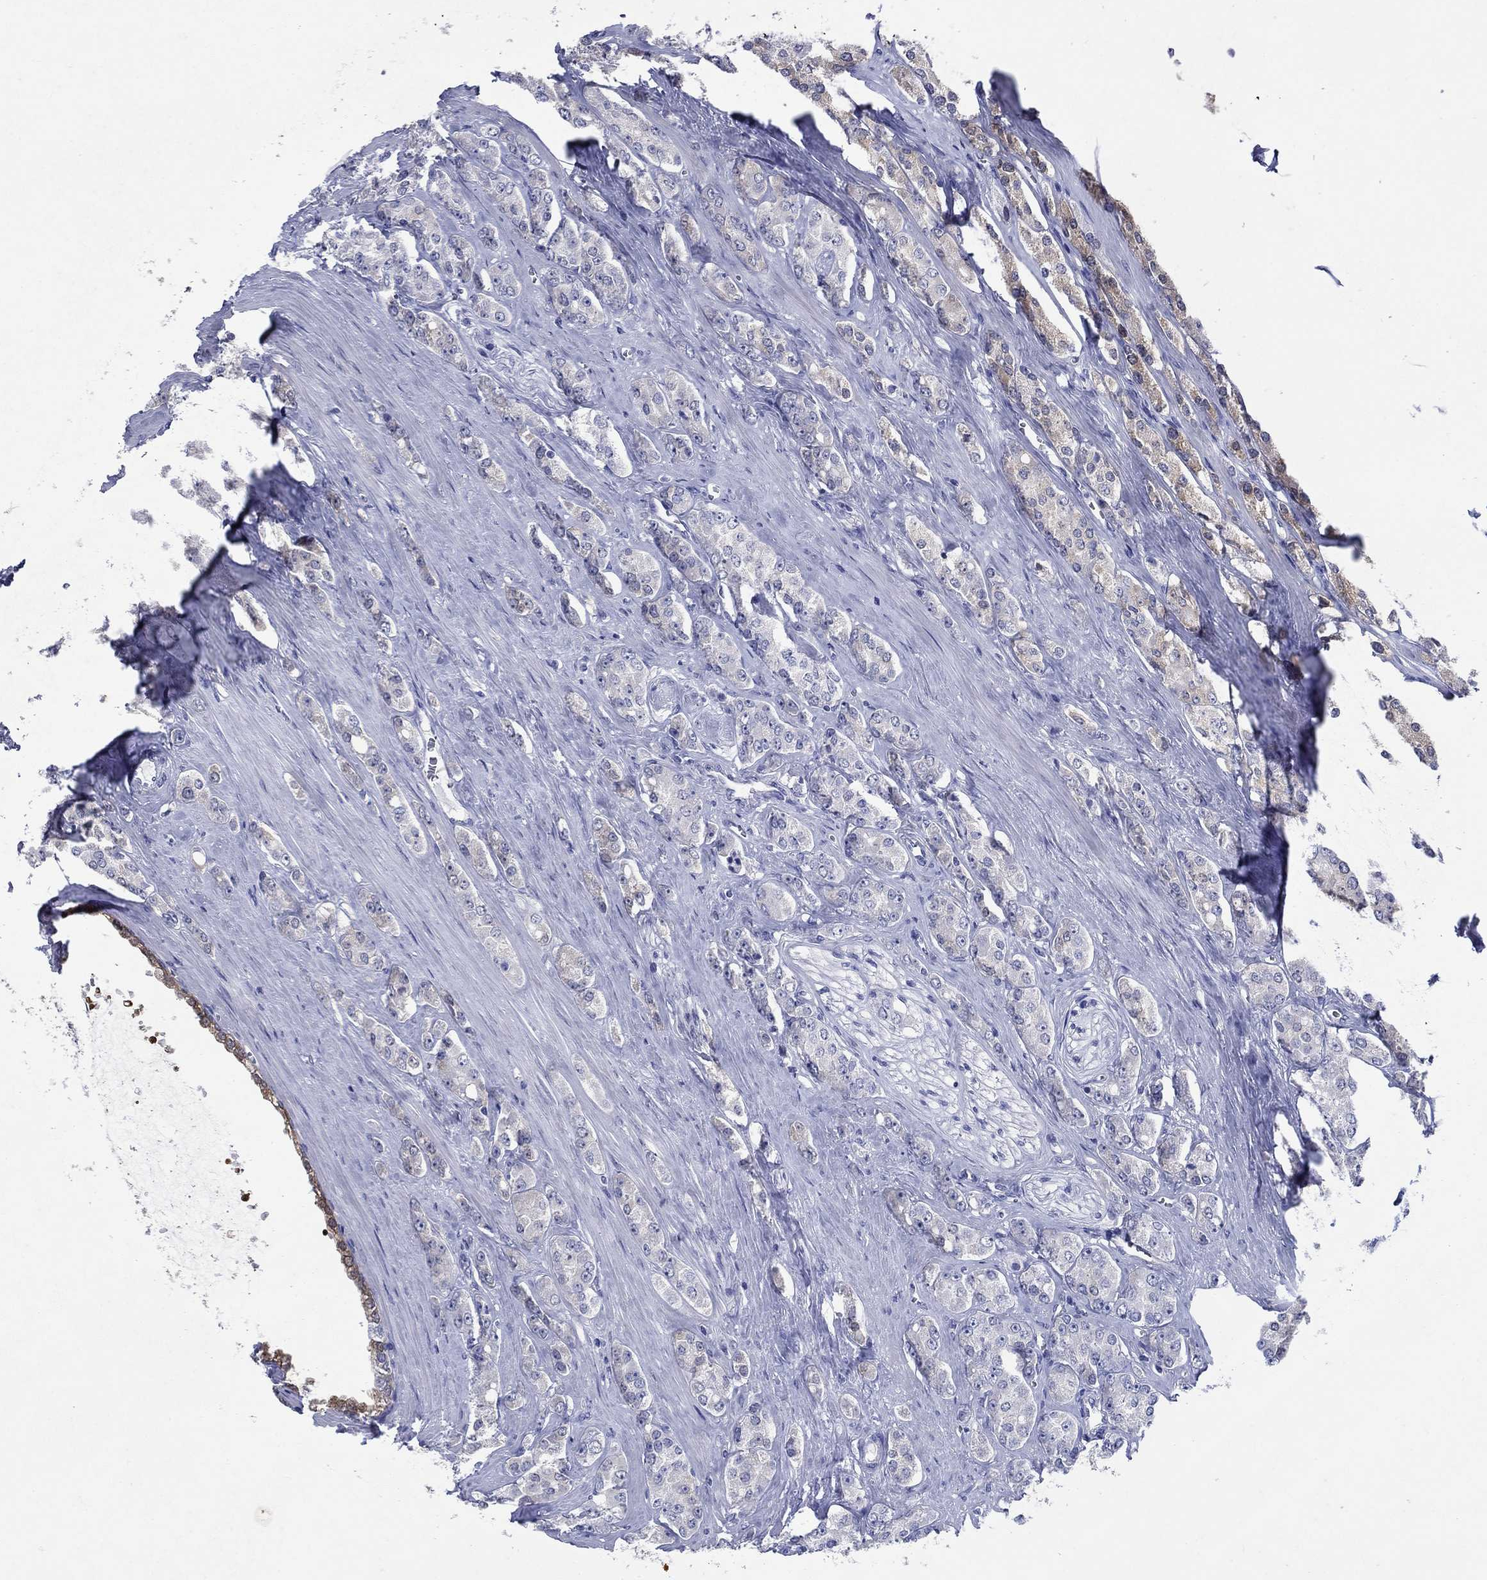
{"staining": {"intensity": "weak", "quantity": "<25%", "location": "cytoplasmic/membranous"}, "tissue": "prostate cancer", "cell_type": "Tumor cells", "image_type": "cancer", "snomed": [{"axis": "morphology", "description": "Adenocarcinoma, NOS"}, {"axis": "topography", "description": "Prostate"}], "caption": "Adenocarcinoma (prostate) was stained to show a protein in brown. There is no significant expression in tumor cells.", "gene": "SULT2B1", "patient": {"sex": "male", "age": 67}}